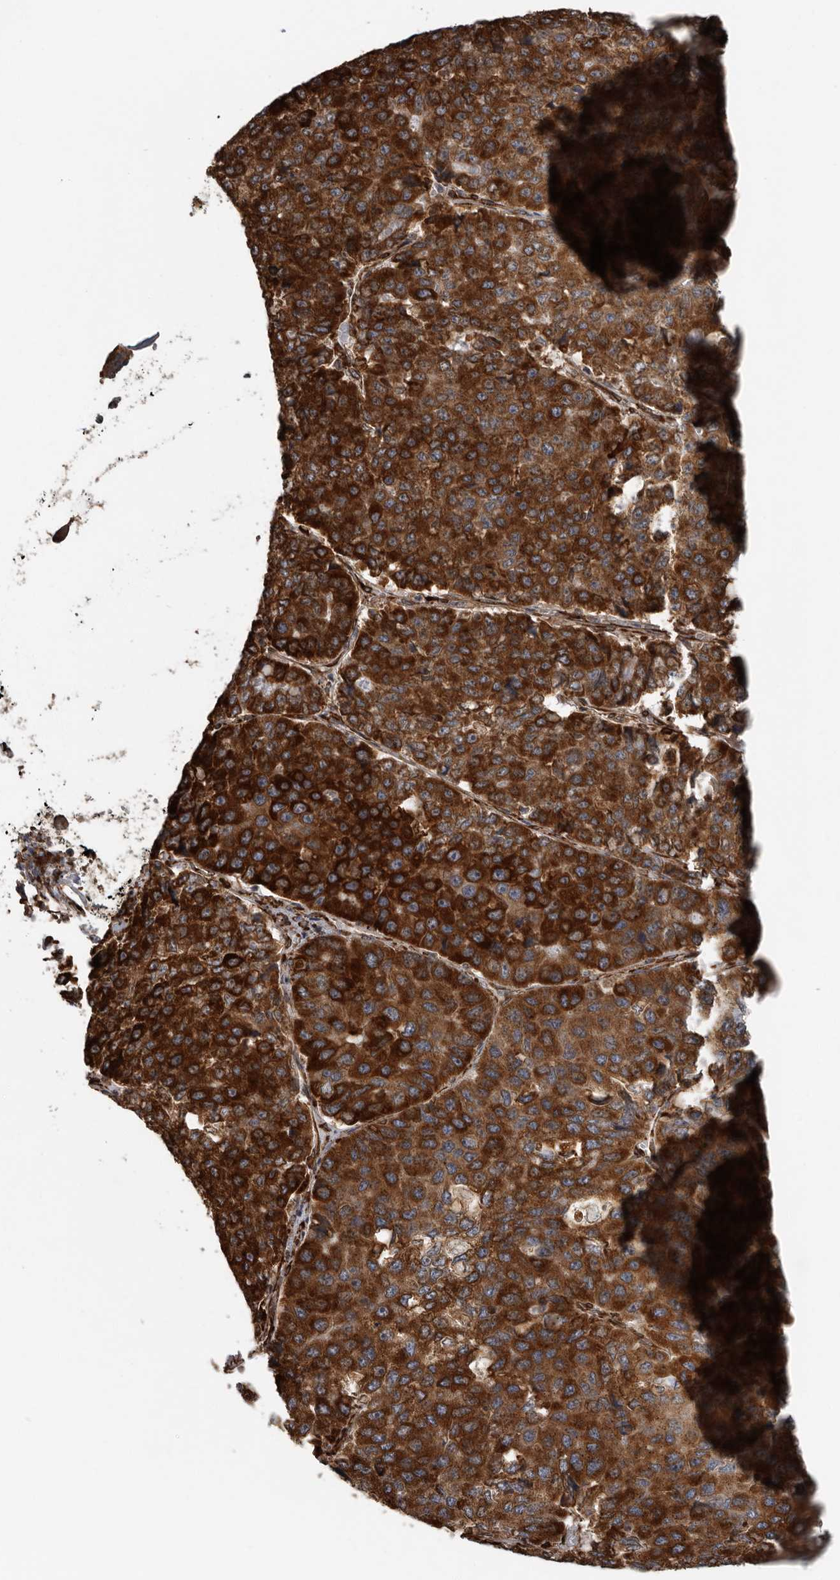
{"staining": {"intensity": "strong", "quantity": ">75%", "location": "cytoplasmic/membranous"}, "tissue": "pancreatic cancer", "cell_type": "Tumor cells", "image_type": "cancer", "snomed": [{"axis": "morphology", "description": "Adenocarcinoma, NOS"}, {"axis": "topography", "description": "Pancreas"}], "caption": "IHC (DAB) staining of pancreatic adenocarcinoma demonstrates strong cytoplasmic/membranous protein staining in about >75% of tumor cells.", "gene": "CEP350", "patient": {"sex": "male", "age": 50}}